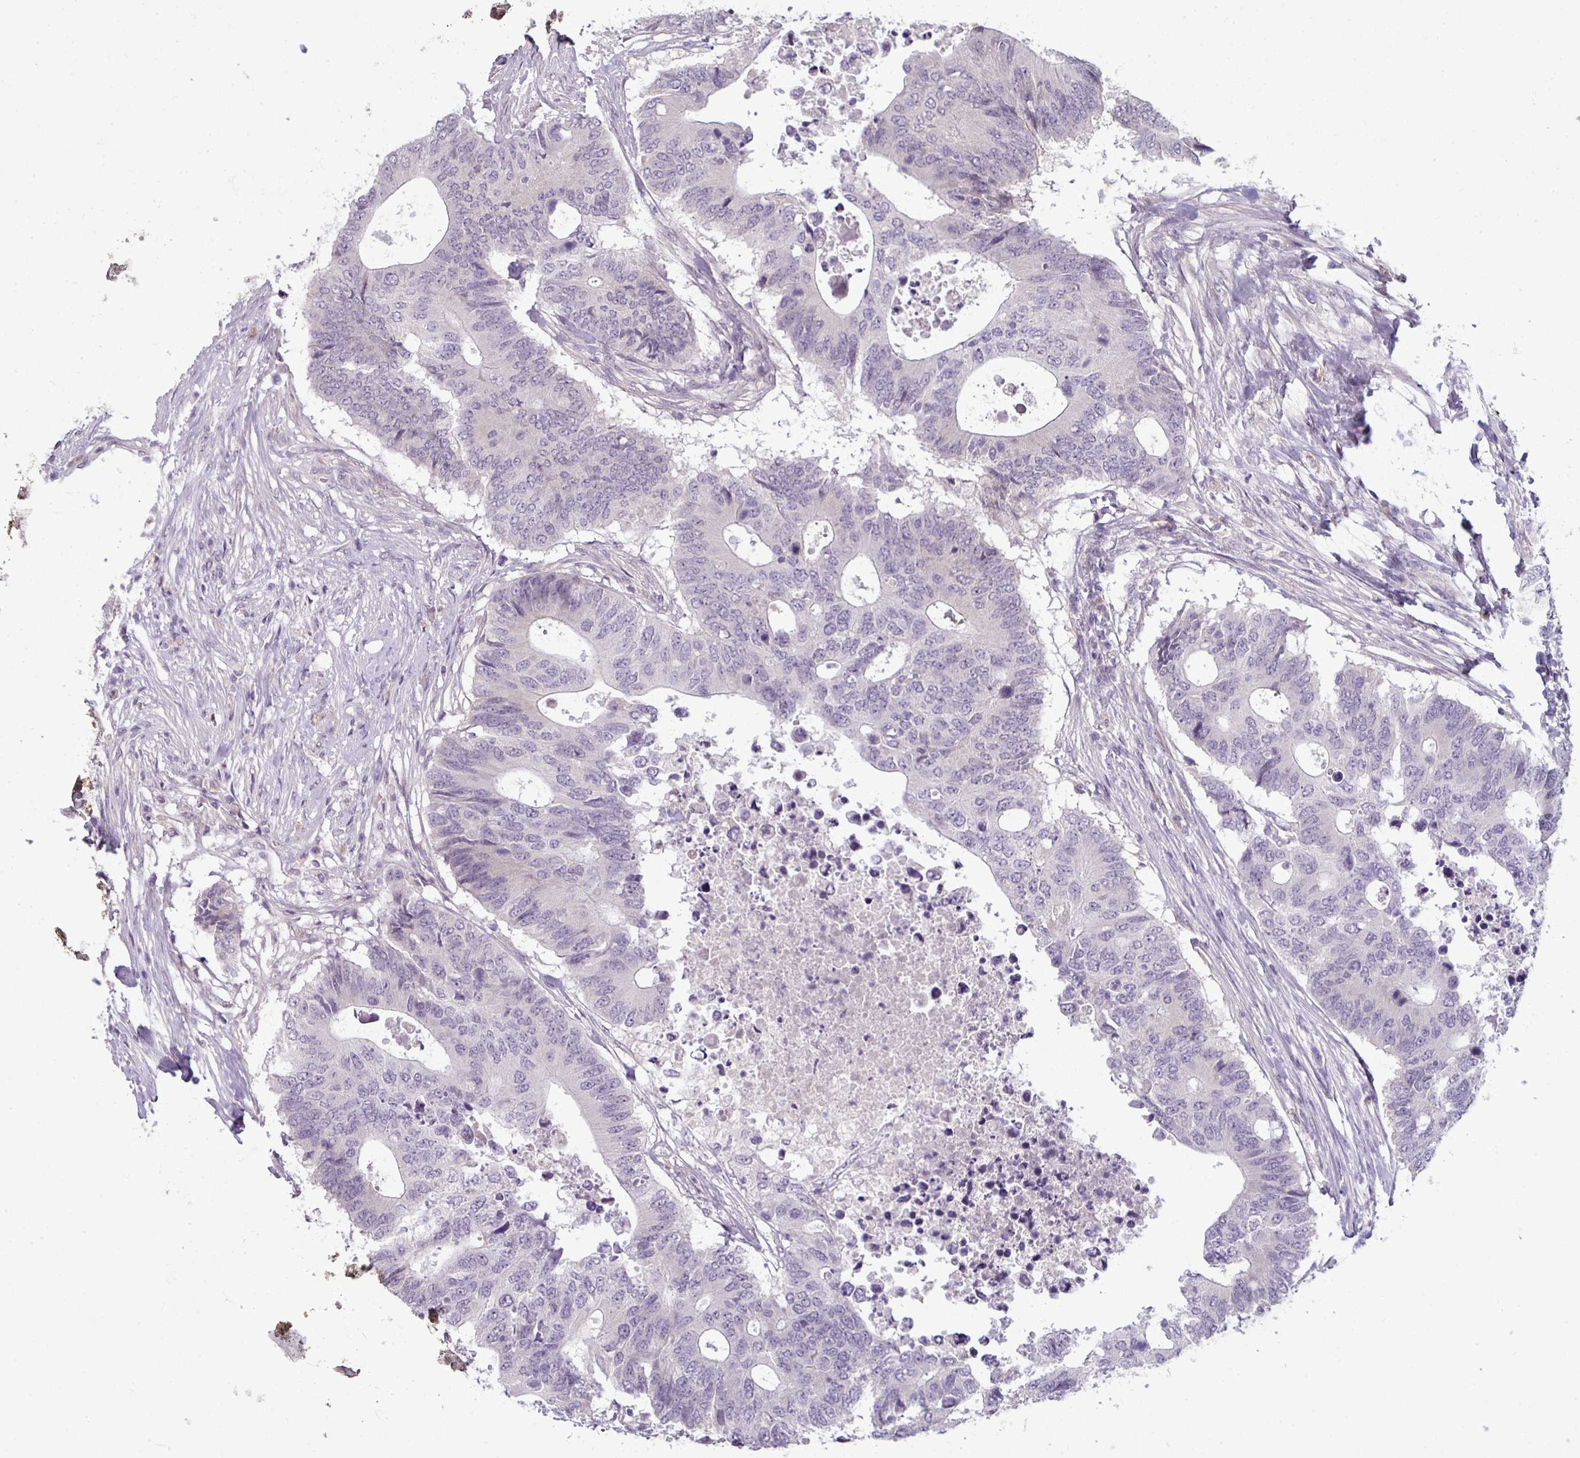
{"staining": {"intensity": "negative", "quantity": "none", "location": "none"}, "tissue": "colorectal cancer", "cell_type": "Tumor cells", "image_type": "cancer", "snomed": [{"axis": "morphology", "description": "Adenocarcinoma, NOS"}, {"axis": "topography", "description": "Colon"}], "caption": "A micrograph of human adenocarcinoma (colorectal) is negative for staining in tumor cells.", "gene": "UVSSA", "patient": {"sex": "male", "age": 71}}